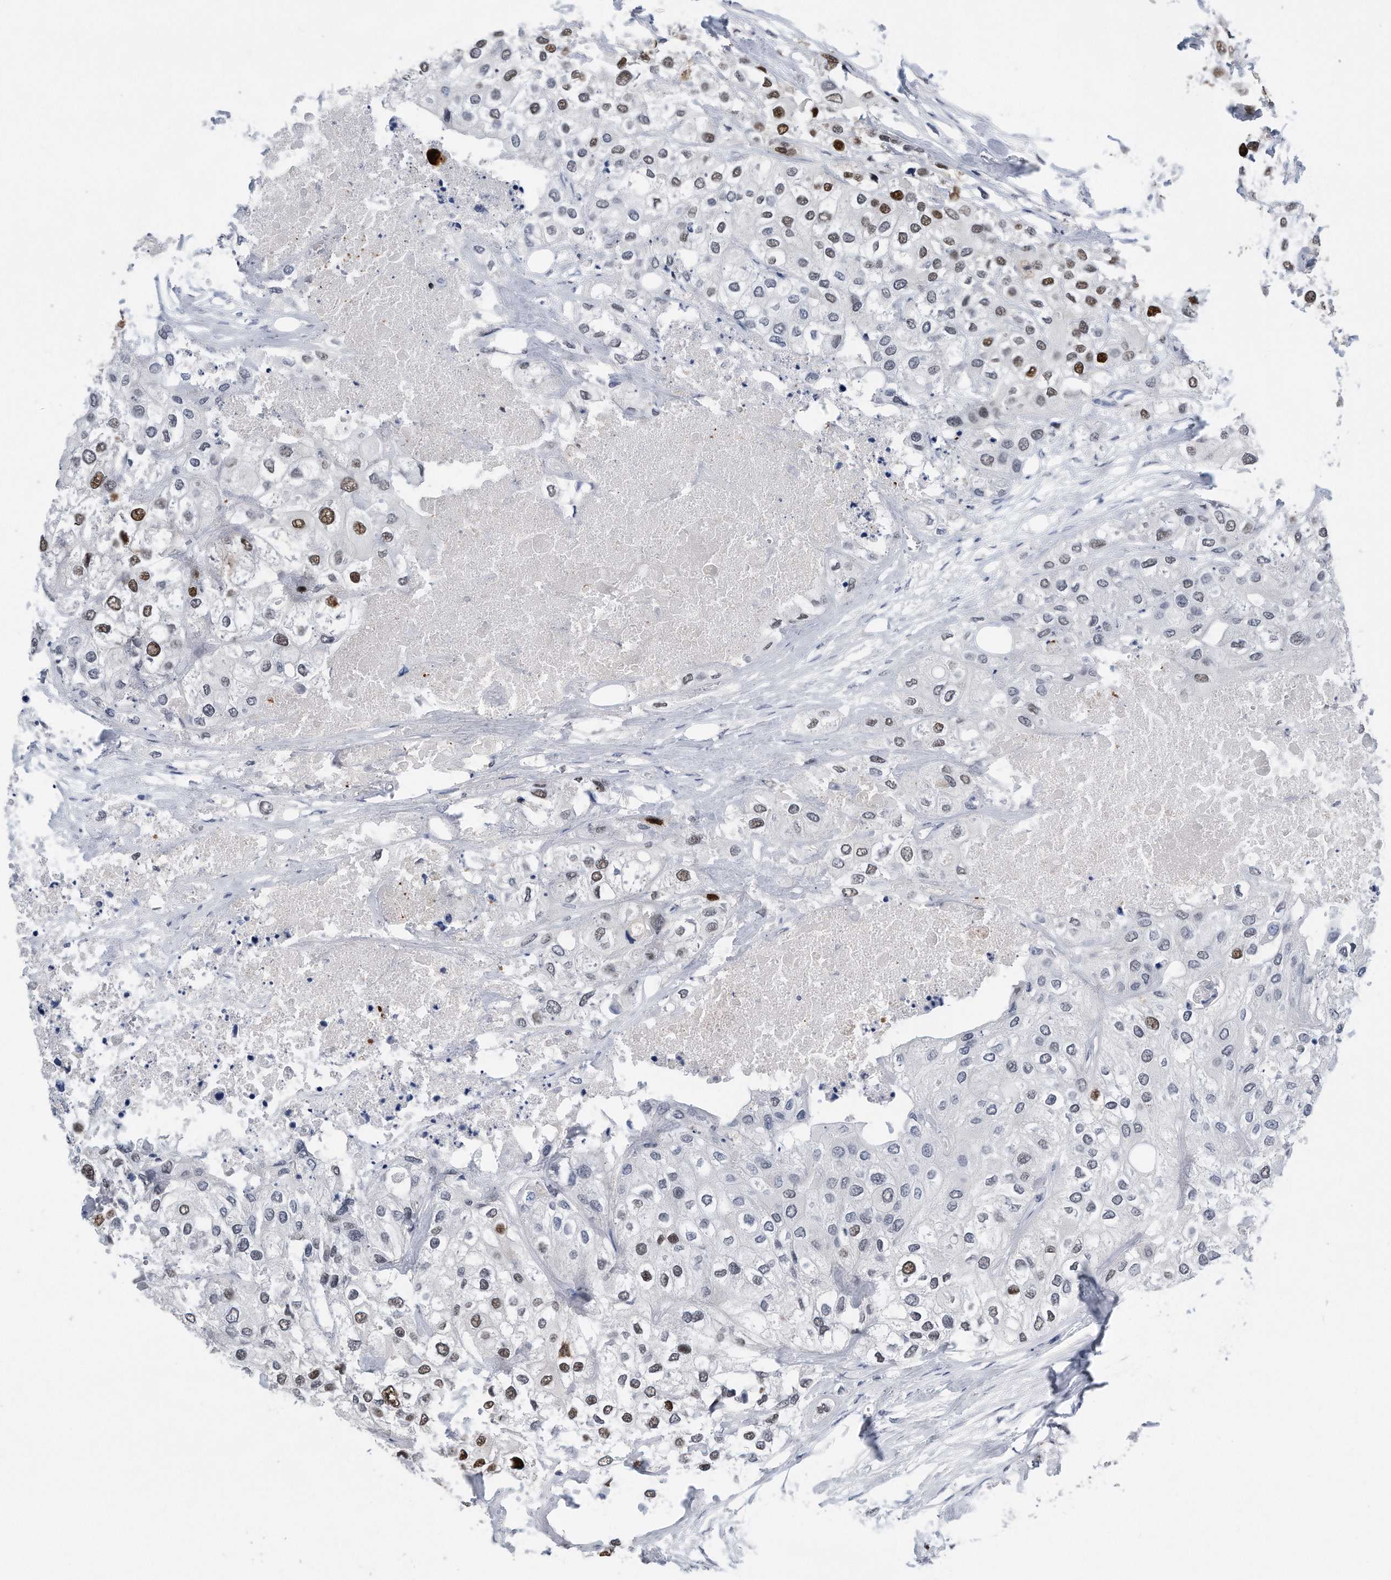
{"staining": {"intensity": "strong", "quantity": ">75%", "location": "nuclear"}, "tissue": "urothelial cancer", "cell_type": "Tumor cells", "image_type": "cancer", "snomed": [{"axis": "morphology", "description": "Urothelial carcinoma, High grade"}, {"axis": "topography", "description": "Urinary bladder"}], "caption": "High-power microscopy captured an IHC photomicrograph of urothelial cancer, revealing strong nuclear staining in approximately >75% of tumor cells.", "gene": "PCNA", "patient": {"sex": "male", "age": 64}}